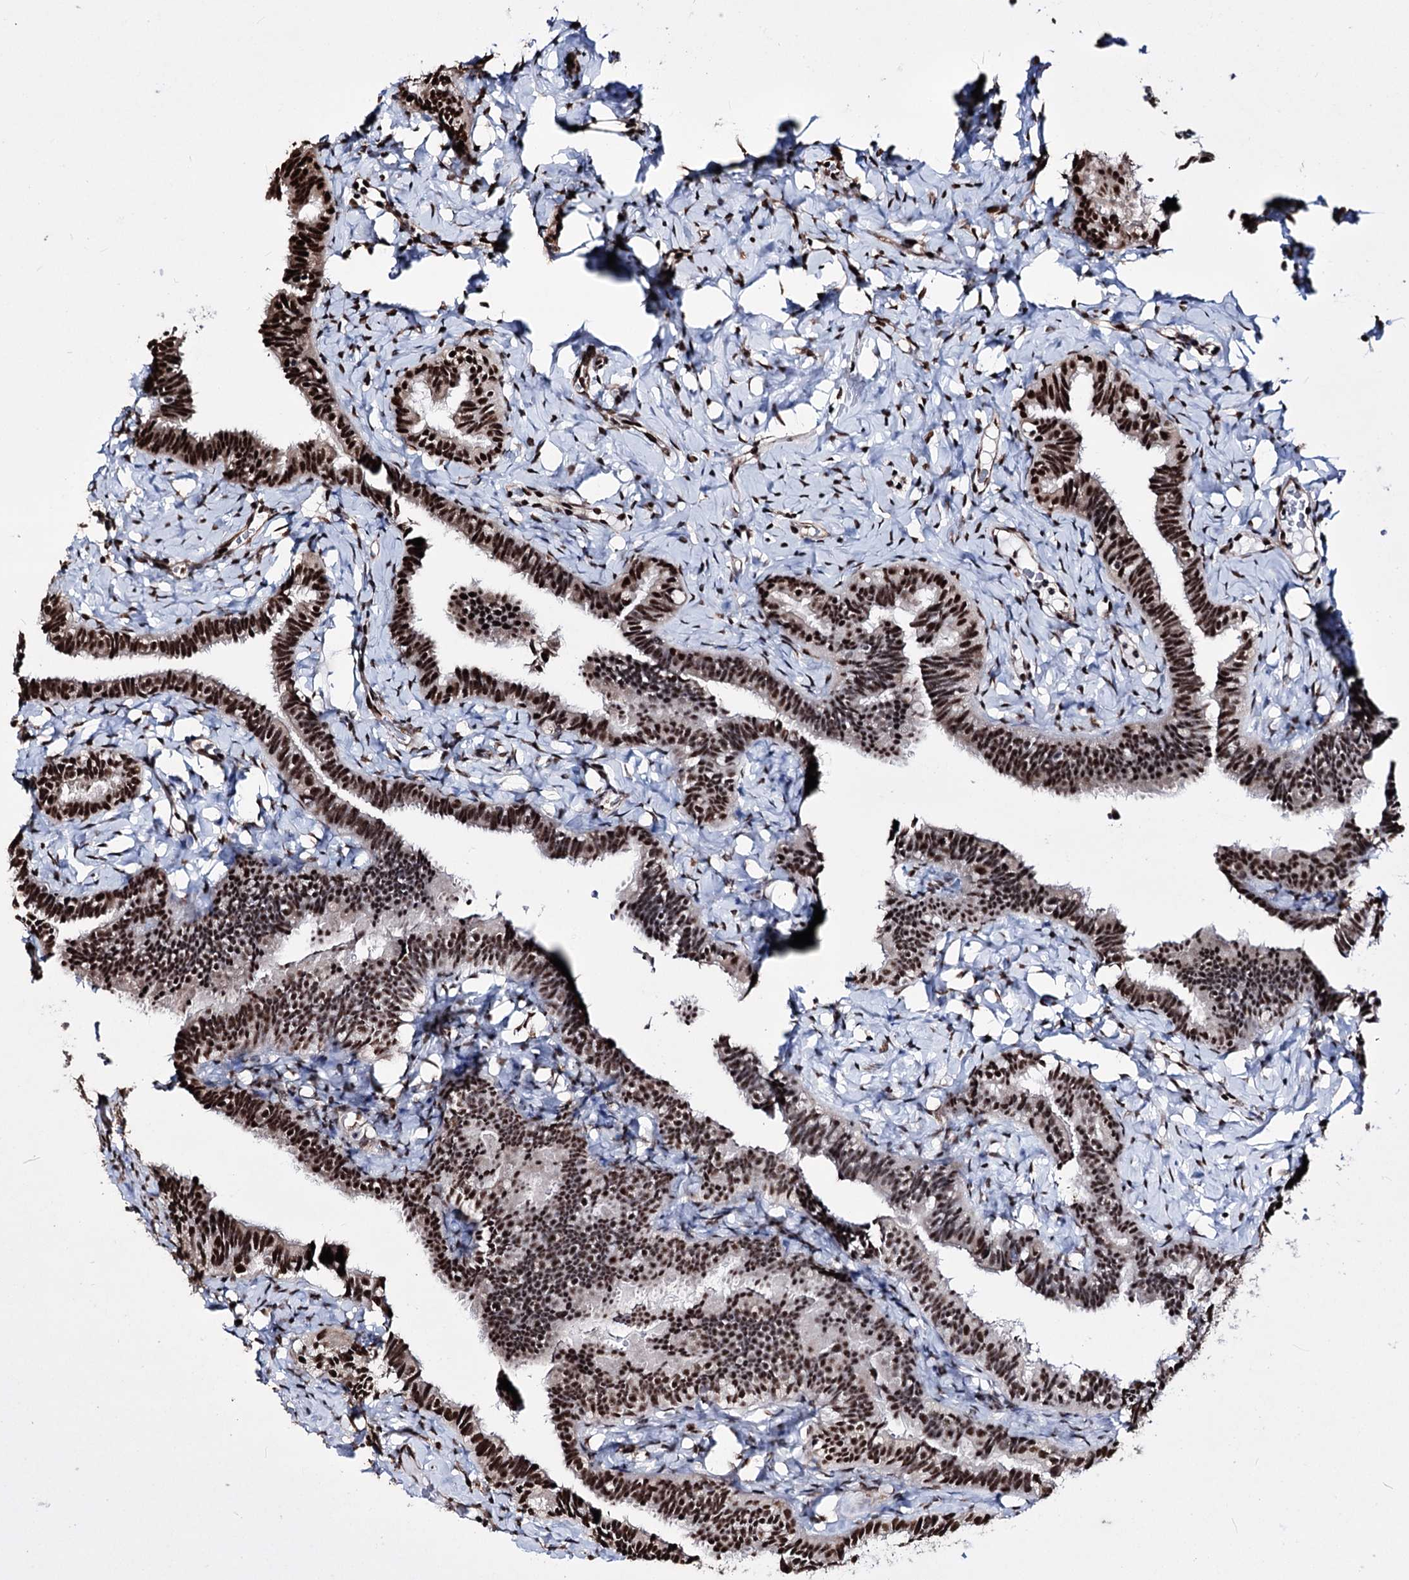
{"staining": {"intensity": "strong", "quantity": "25%-75%", "location": "nuclear"}, "tissue": "fallopian tube", "cell_type": "Glandular cells", "image_type": "normal", "snomed": [{"axis": "morphology", "description": "Normal tissue, NOS"}, {"axis": "topography", "description": "Fallopian tube"}], "caption": "A high amount of strong nuclear expression is seen in approximately 25%-75% of glandular cells in benign fallopian tube. The protein of interest is stained brown, and the nuclei are stained in blue (DAB (3,3'-diaminobenzidine) IHC with brightfield microscopy, high magnification).", "gene": "CHMP7", "patient": {"sex": "female", "age": 65}}